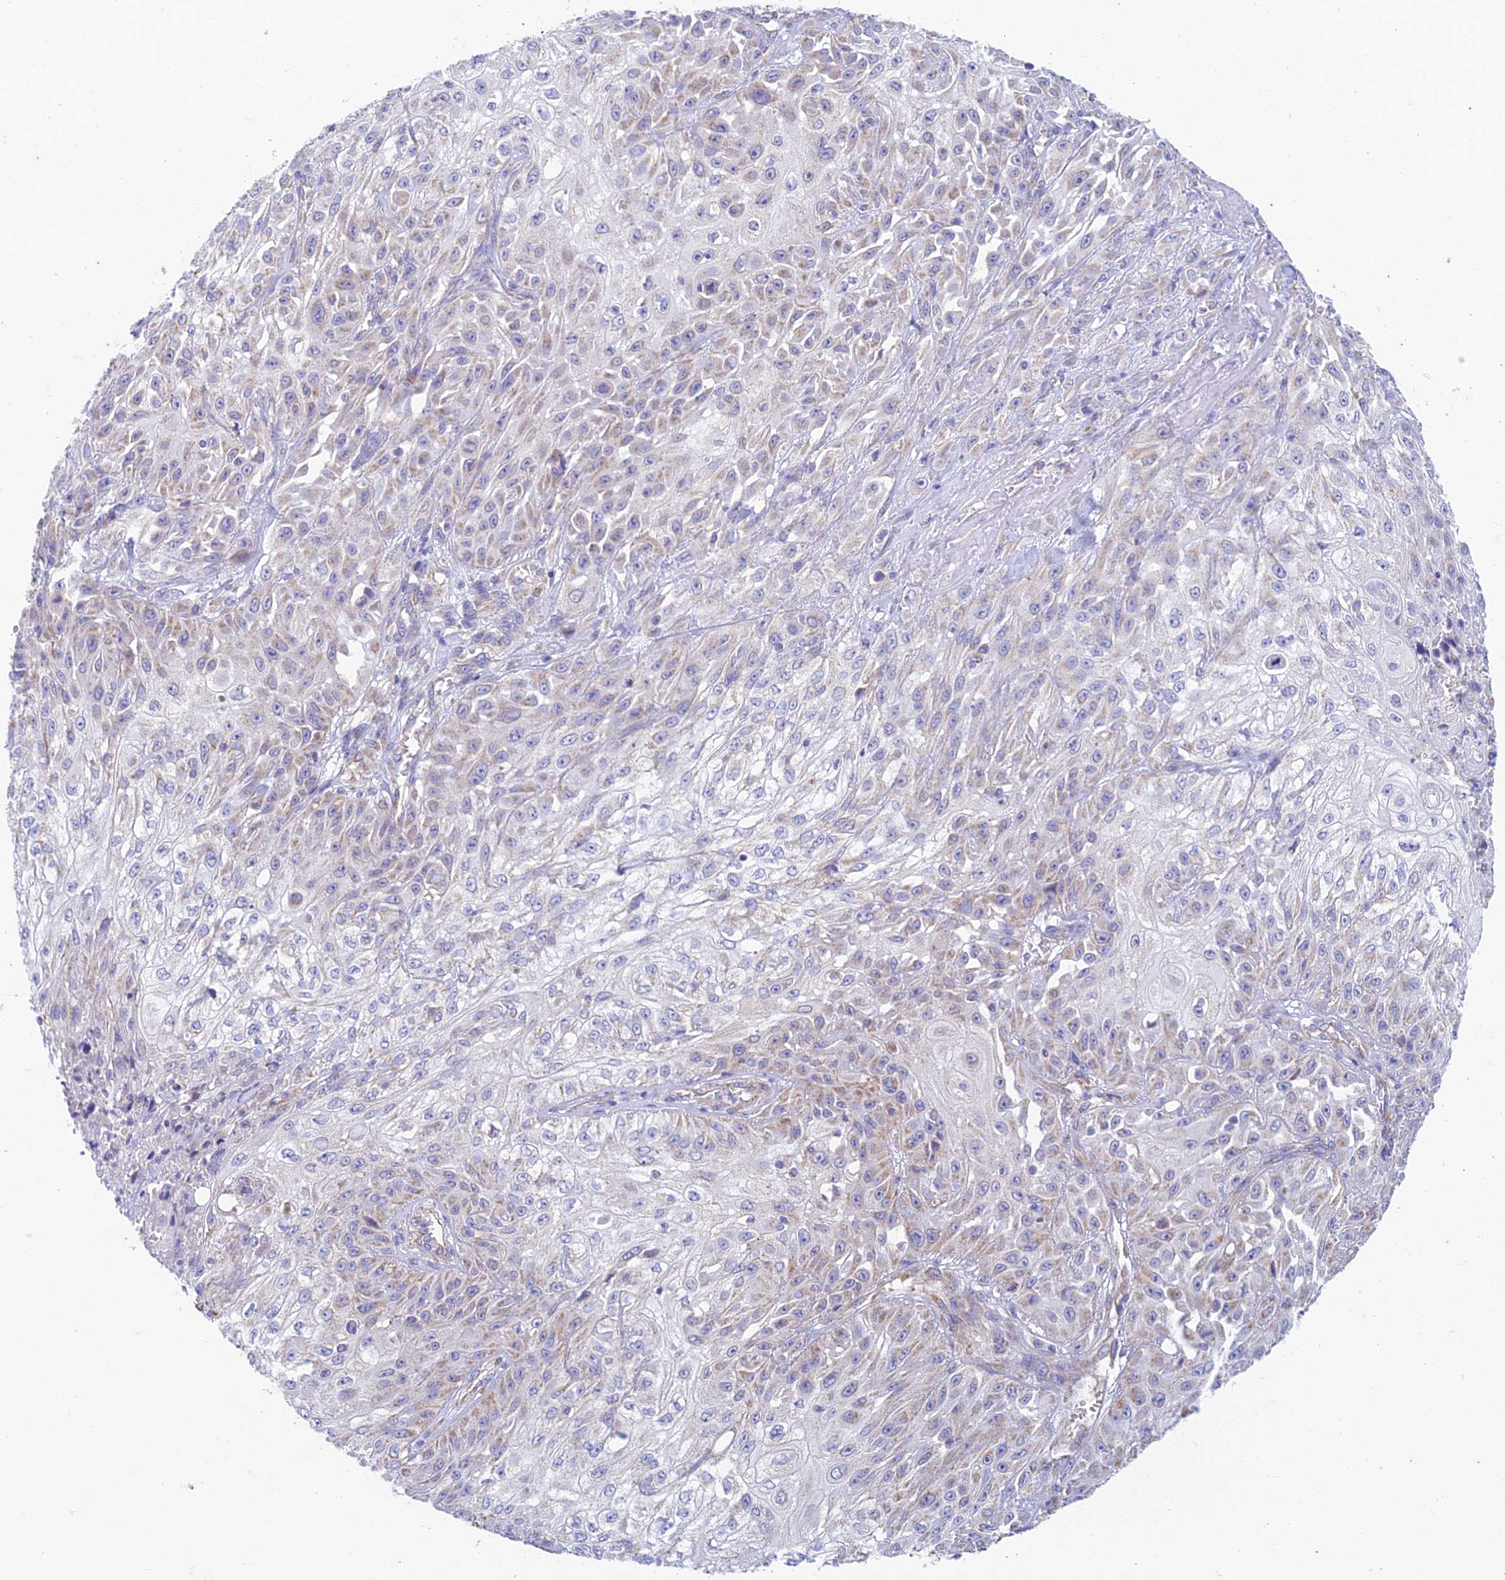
{"staining": {"intensity": "weak", "quantity": "25%-75%", "location": "cytoplasmic/membranous"}, "tissue": "skin cancer", "cell_type": "Tumor cells", "image_type": "cancer", "snomed": [{"axis": "morphology", "description": "Squamous cell carcinoma, NOS"}, {"axis": "morphology", "description": "Squamous cell carcinoma, metastatic, NOS"}, {"axis": "topography", "description": "Skin"}, {"axis": "topography", "description": "Lymph node"}], "caption": "Weak cytoplasmic/membranous expression for a protein is appreciated in approximately 25%-75% of tumor cells of skin cancer (metastatic squamous cell carcinoma) using IHC.", "gene": "ZNF181", "patient": {"sex": "male", "age": 75}}